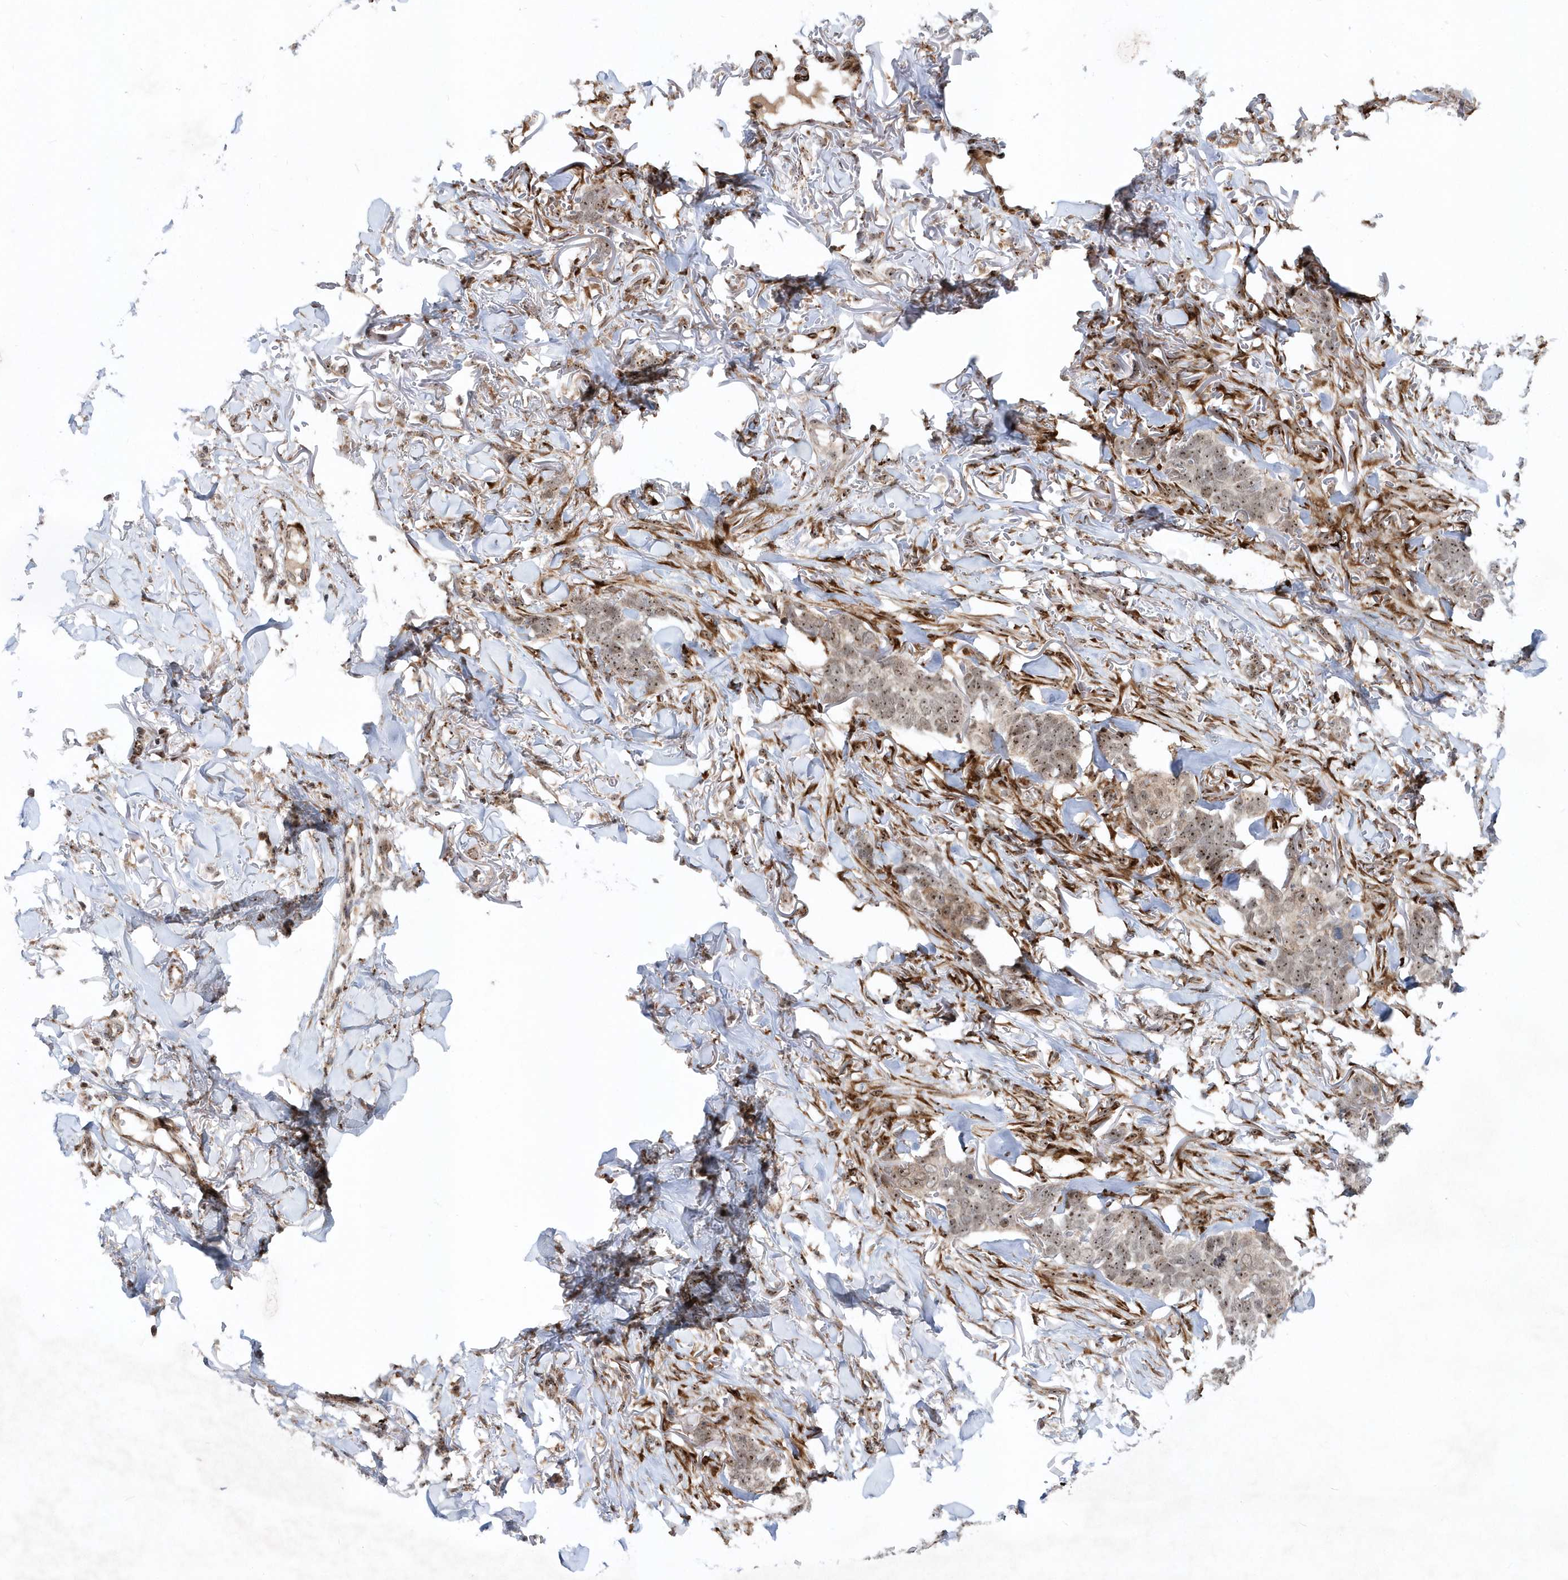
{"staining": {"intensity": "moderate", "quantity": ">75%", "location": "cytoplasmic/membranous,nuclear"}, "tissue": "skin cancer", "cell_type": "Tumor cells", "image_type": "cancer", "snomed": [{"axis": "morphology", "description": "Normal tissue, NOS"}, {"axis": "morphology", "description": "Basal cell carcinoma"}, {"axis": "topography", "description": "Skin"}], "caption": "Immunohistochemistry photomicrograph of skin cancer (basal cell carcinoma) stained for a protein (brown), which reveals medium levels of moderate cytoplasmic/membranous and nuclear expression in about >75% of tumor cells.", "gene": "SOWAHB", "patient": {"sex": "male", "age": 77}}